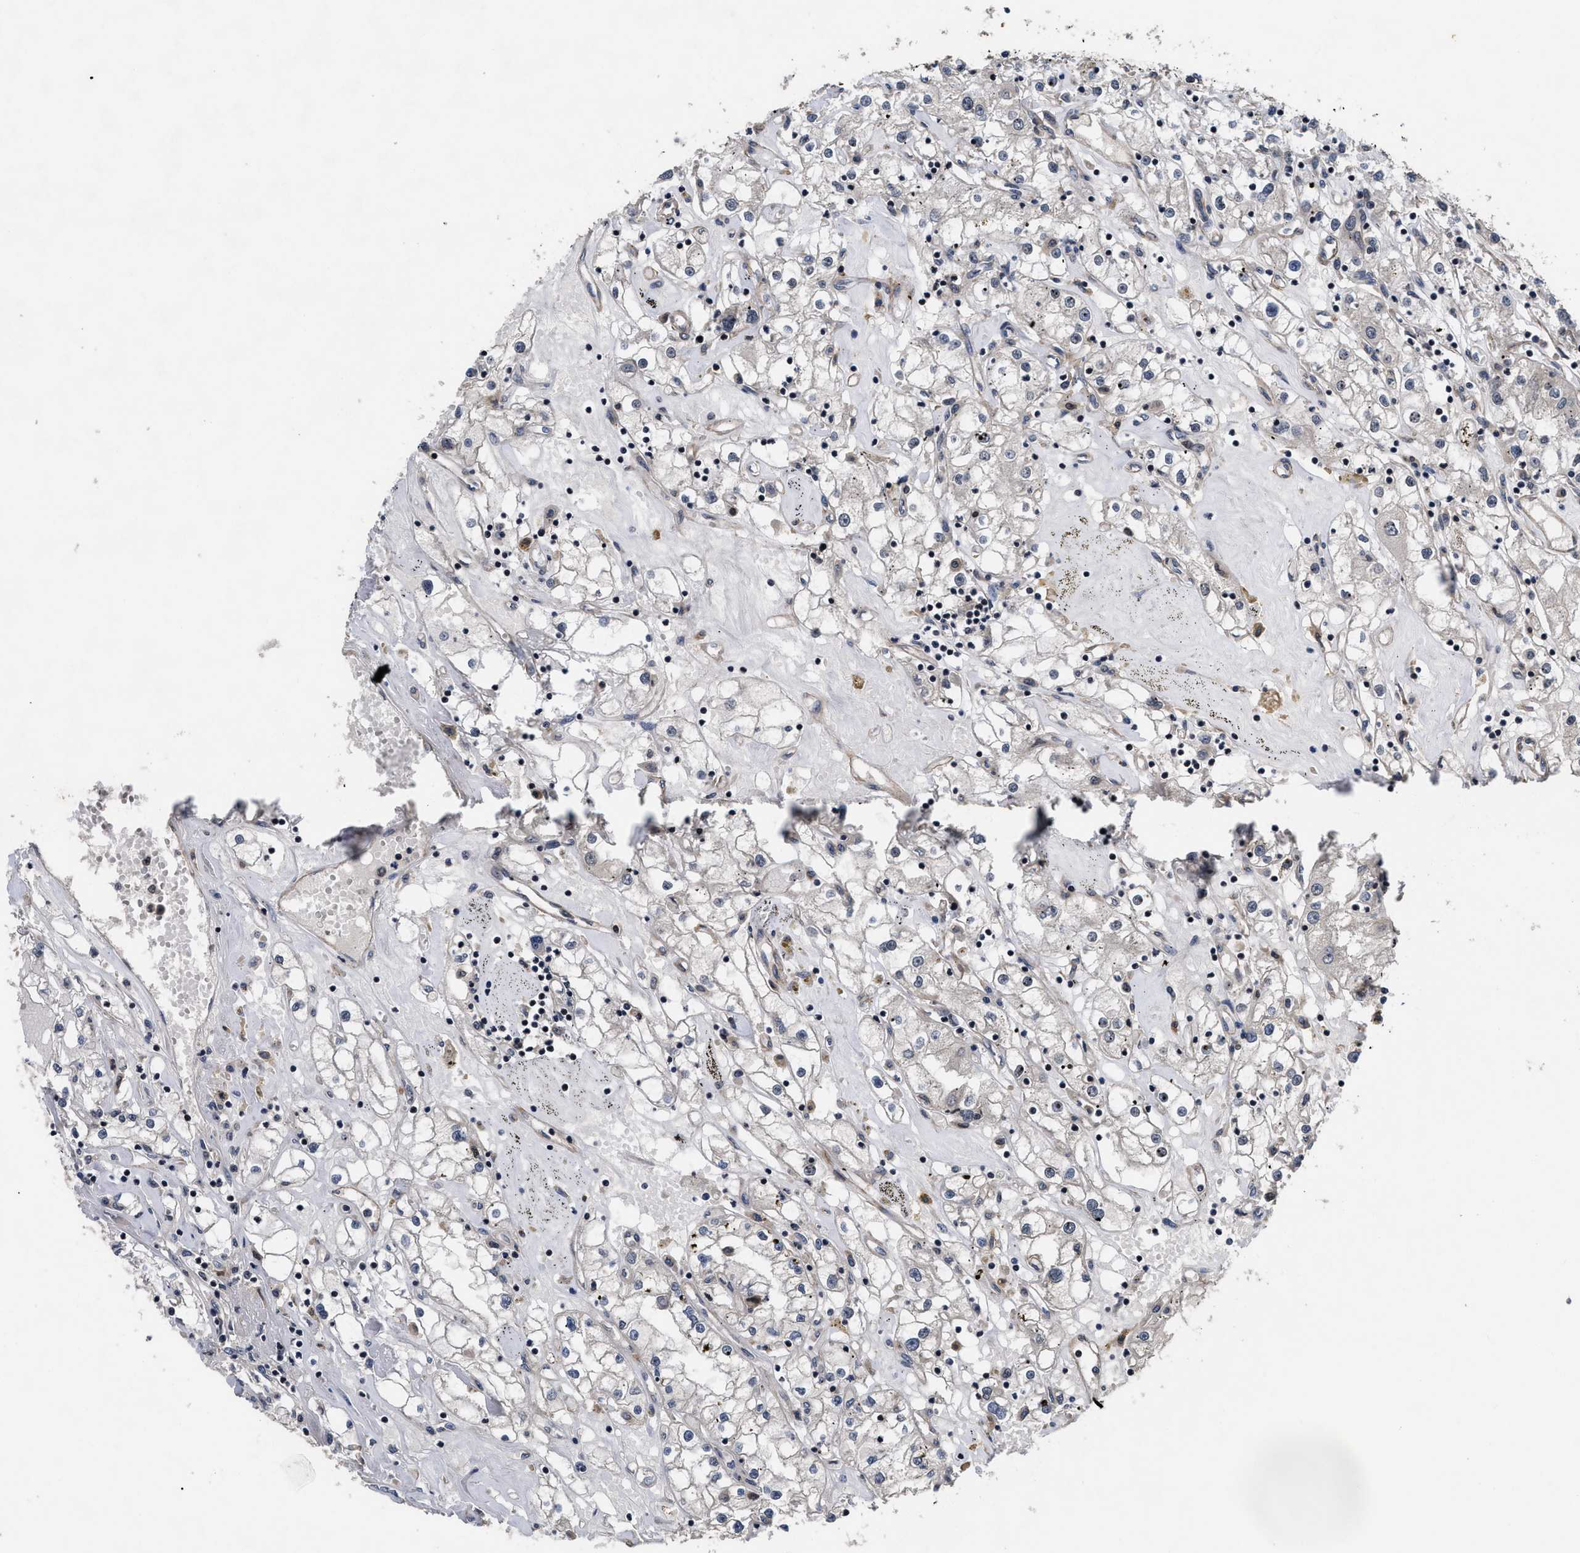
{"staining": {"intensity": "negative", "quantity": "none", "location": "none"}, "tissue": "renal cancer", "cell_type": "Tumor cells", "image_type": "cancer", "snomed": [{"axis": "morphology", "description": "Adenocarcinoma, NOS"}, {"axis": "topography", "description": "Kidney"}], "caption": "An image of adenocarcinoma (renal) stained for a protein reveals no brown staining in tumor cells.", "gene": "DNAJC14", "patient": {"sex": "male", "age": 56}}